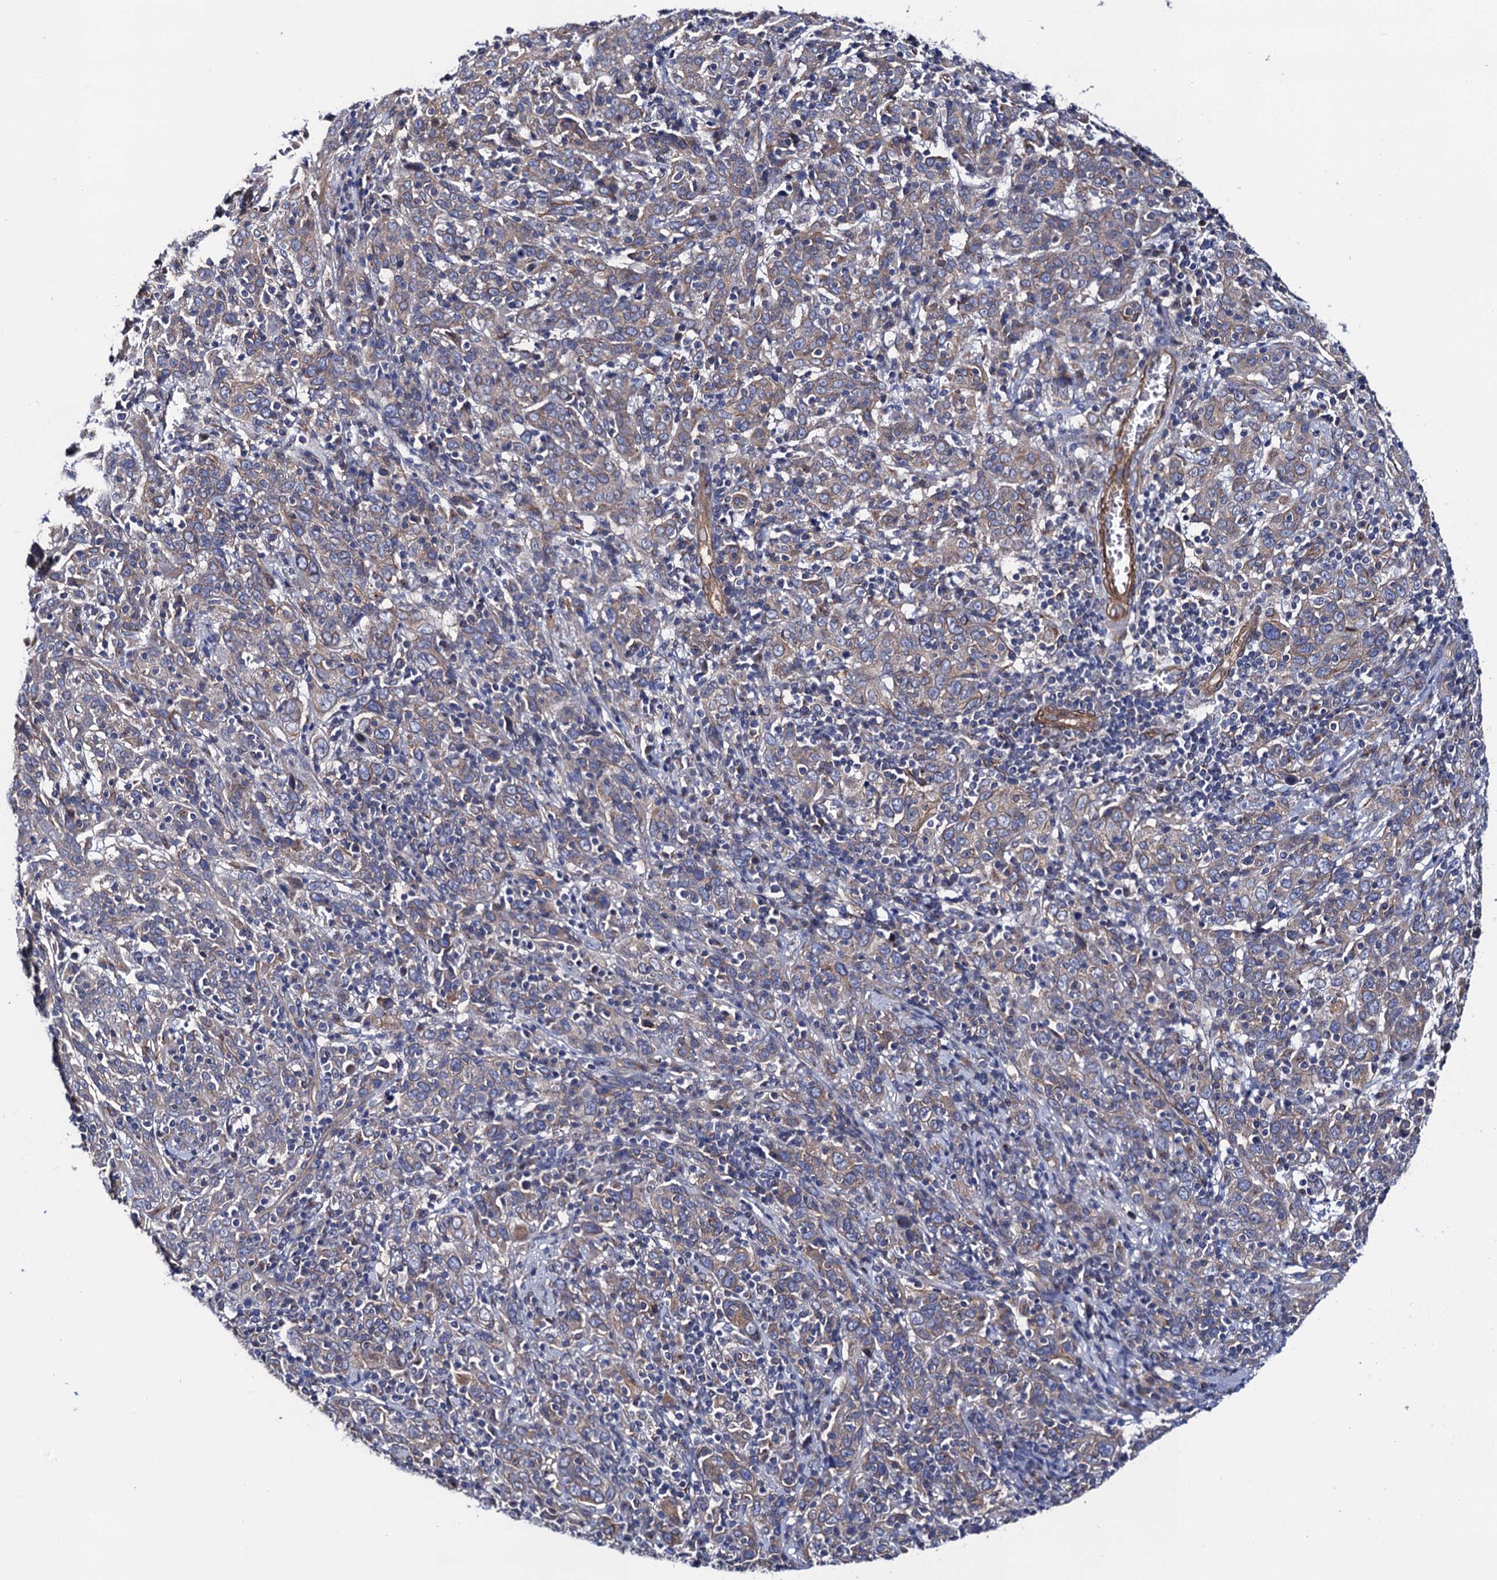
{"staining": {"intensity": "weak", "quantity": "<25%", "location": "cytoplasmic/membranous"}, "tissue": "cervical cancer", "cell_type": "Tumor cells", "image_type": "cancer", "snomed": [{"axis": "morphology", "description": "Squamous cell carcinoma, NOS"}, {"axis": "topography", "description": "Cervix"}], "caption": "Tumor cells are negative for brown protein staining in squamous cell carcinoma (cervical).", "gene": "ZDHHC18", "patient": {"sex": "female", "age": 67}}